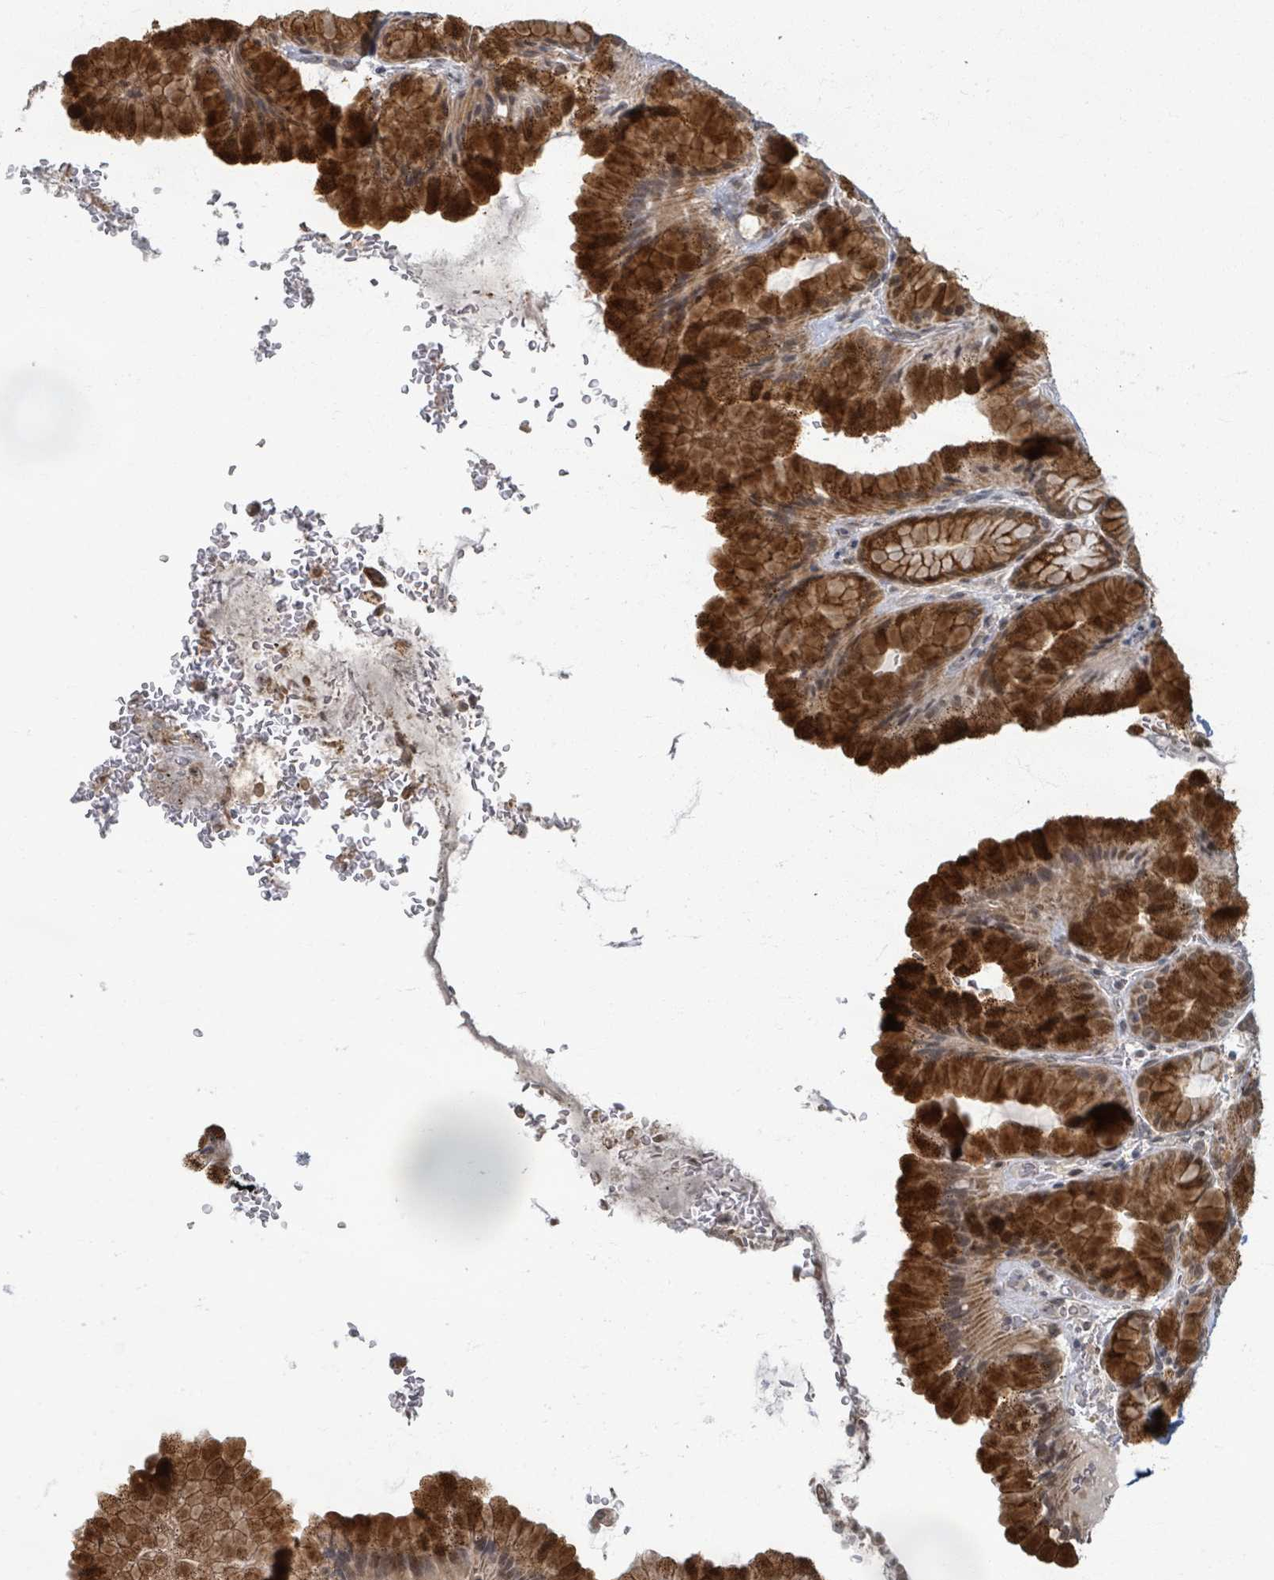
{"staining": {"intensity": "strong", "quantity": ">75%", "location": "cytoplasmic/membranous"}, "tissue": "stomach", "cell_type": "Glandular cells", "image_type": "normal", "snomed": [{"axis": "morphology", "description": "Normal tissue, NOS"}, {"axis": "topography", "description": "Stomach, upper"}, {"axis": "topography", "description": "Stomach, lower"}], "caption": "Immunohistochemistry staining of unremarkable stomach, which displays high levels of strong cytoplasmic/membranous positivity in about >75% of glandular cells indicating strong cytoplasmic/membranous protein expression. The staining was performed using DAB (brown) for protein detection and nuclei were counterstained in hematoxylin (blue).", "gene": "INTS15", "patient": {"sex": "male", "age": 67}}